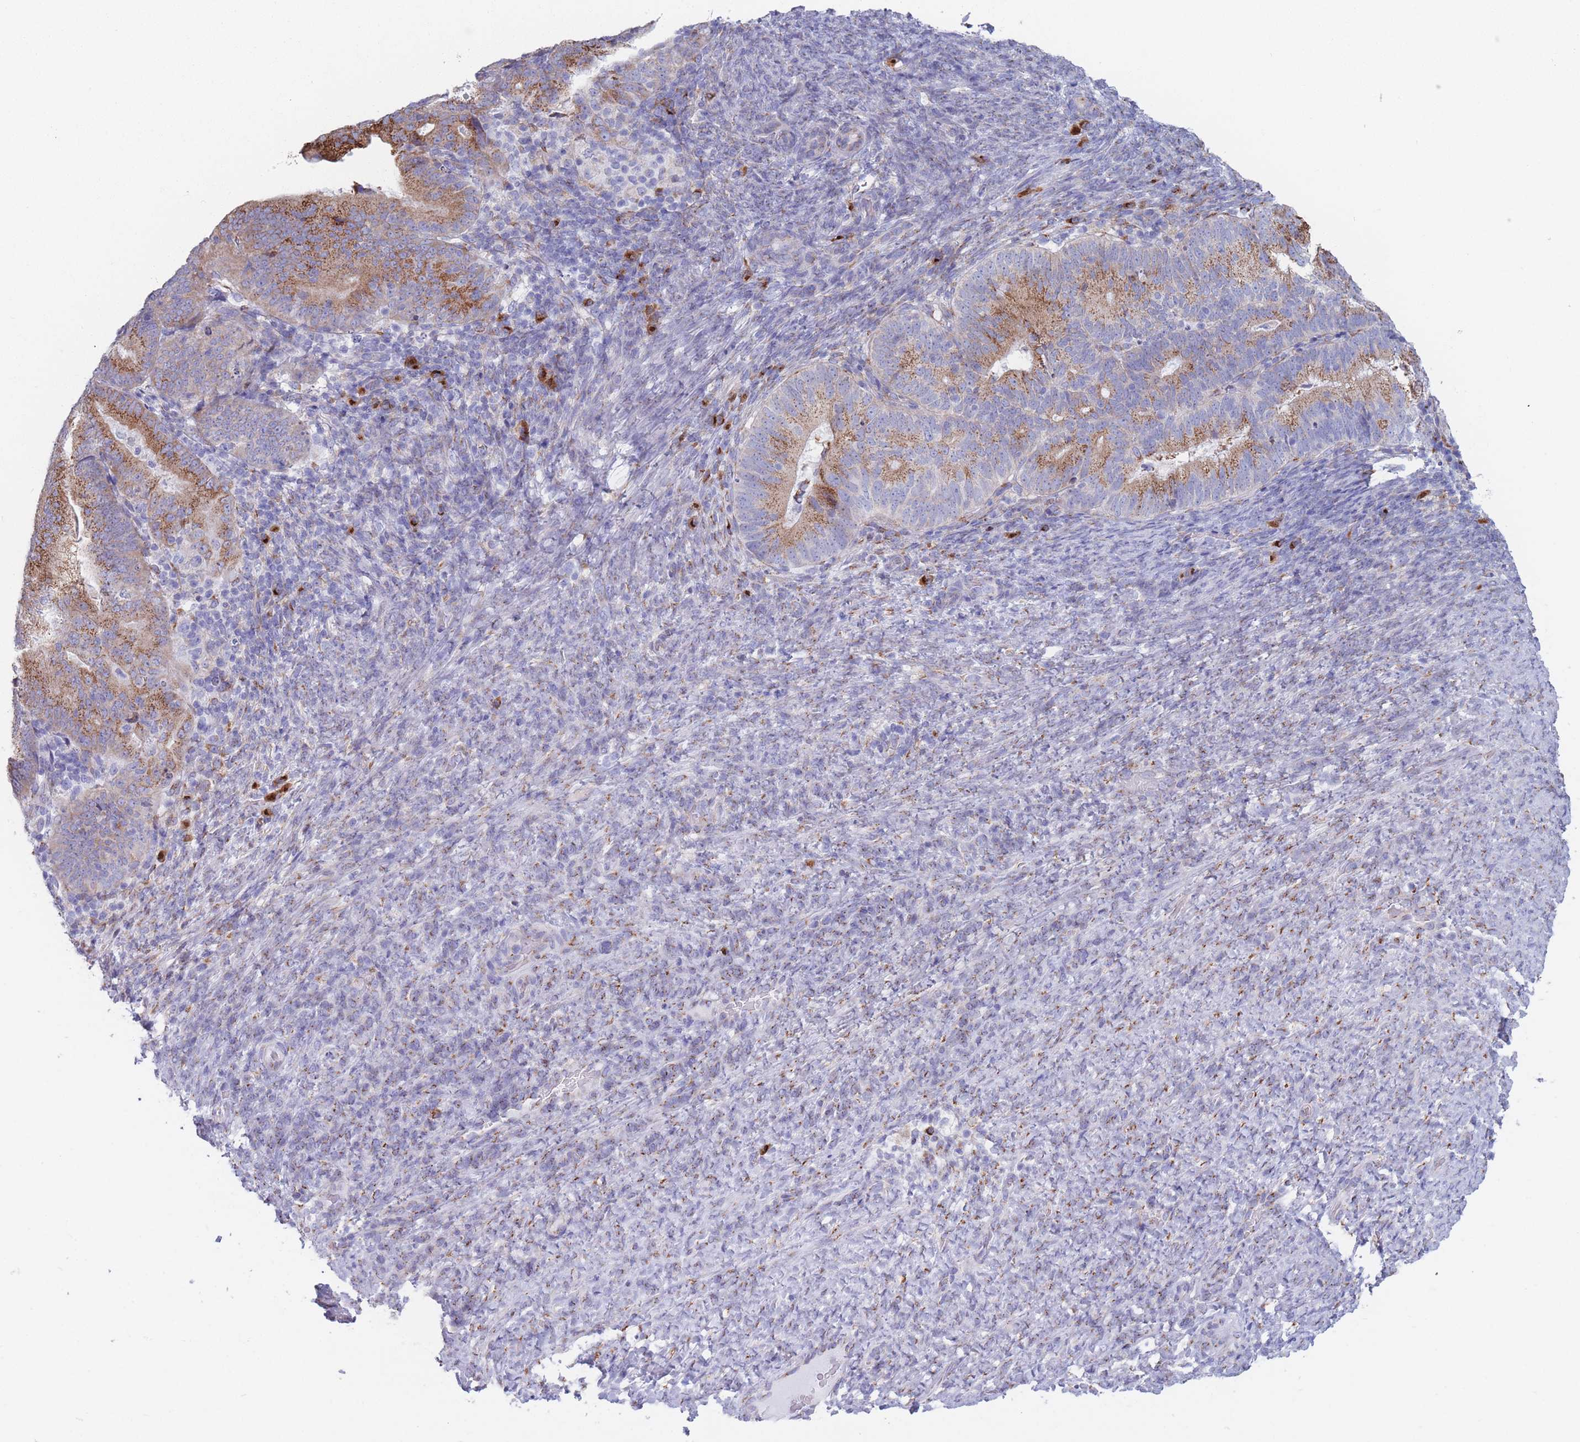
{"staining": {"intensity": "strong", "quantity": "25%-75%", "location": "cytoplasmic/membranous"}, "tissue": "endometrial cancer", "cell_type": "Tumor cells", "image_type": "cancer", "snomed": [{"axis": "morphology", "description": "Adenocarcinoma, NOS"}, {"axis": "topography", "description": "Endometrium"}], "caption": "A histopathology image of human endometrial cancer stained for a protein shows strong cytoplasmic/membranous brown staining in tumor cells.", "gene": "MRPL30", "patient": {"sex": "female", "age": 70}}